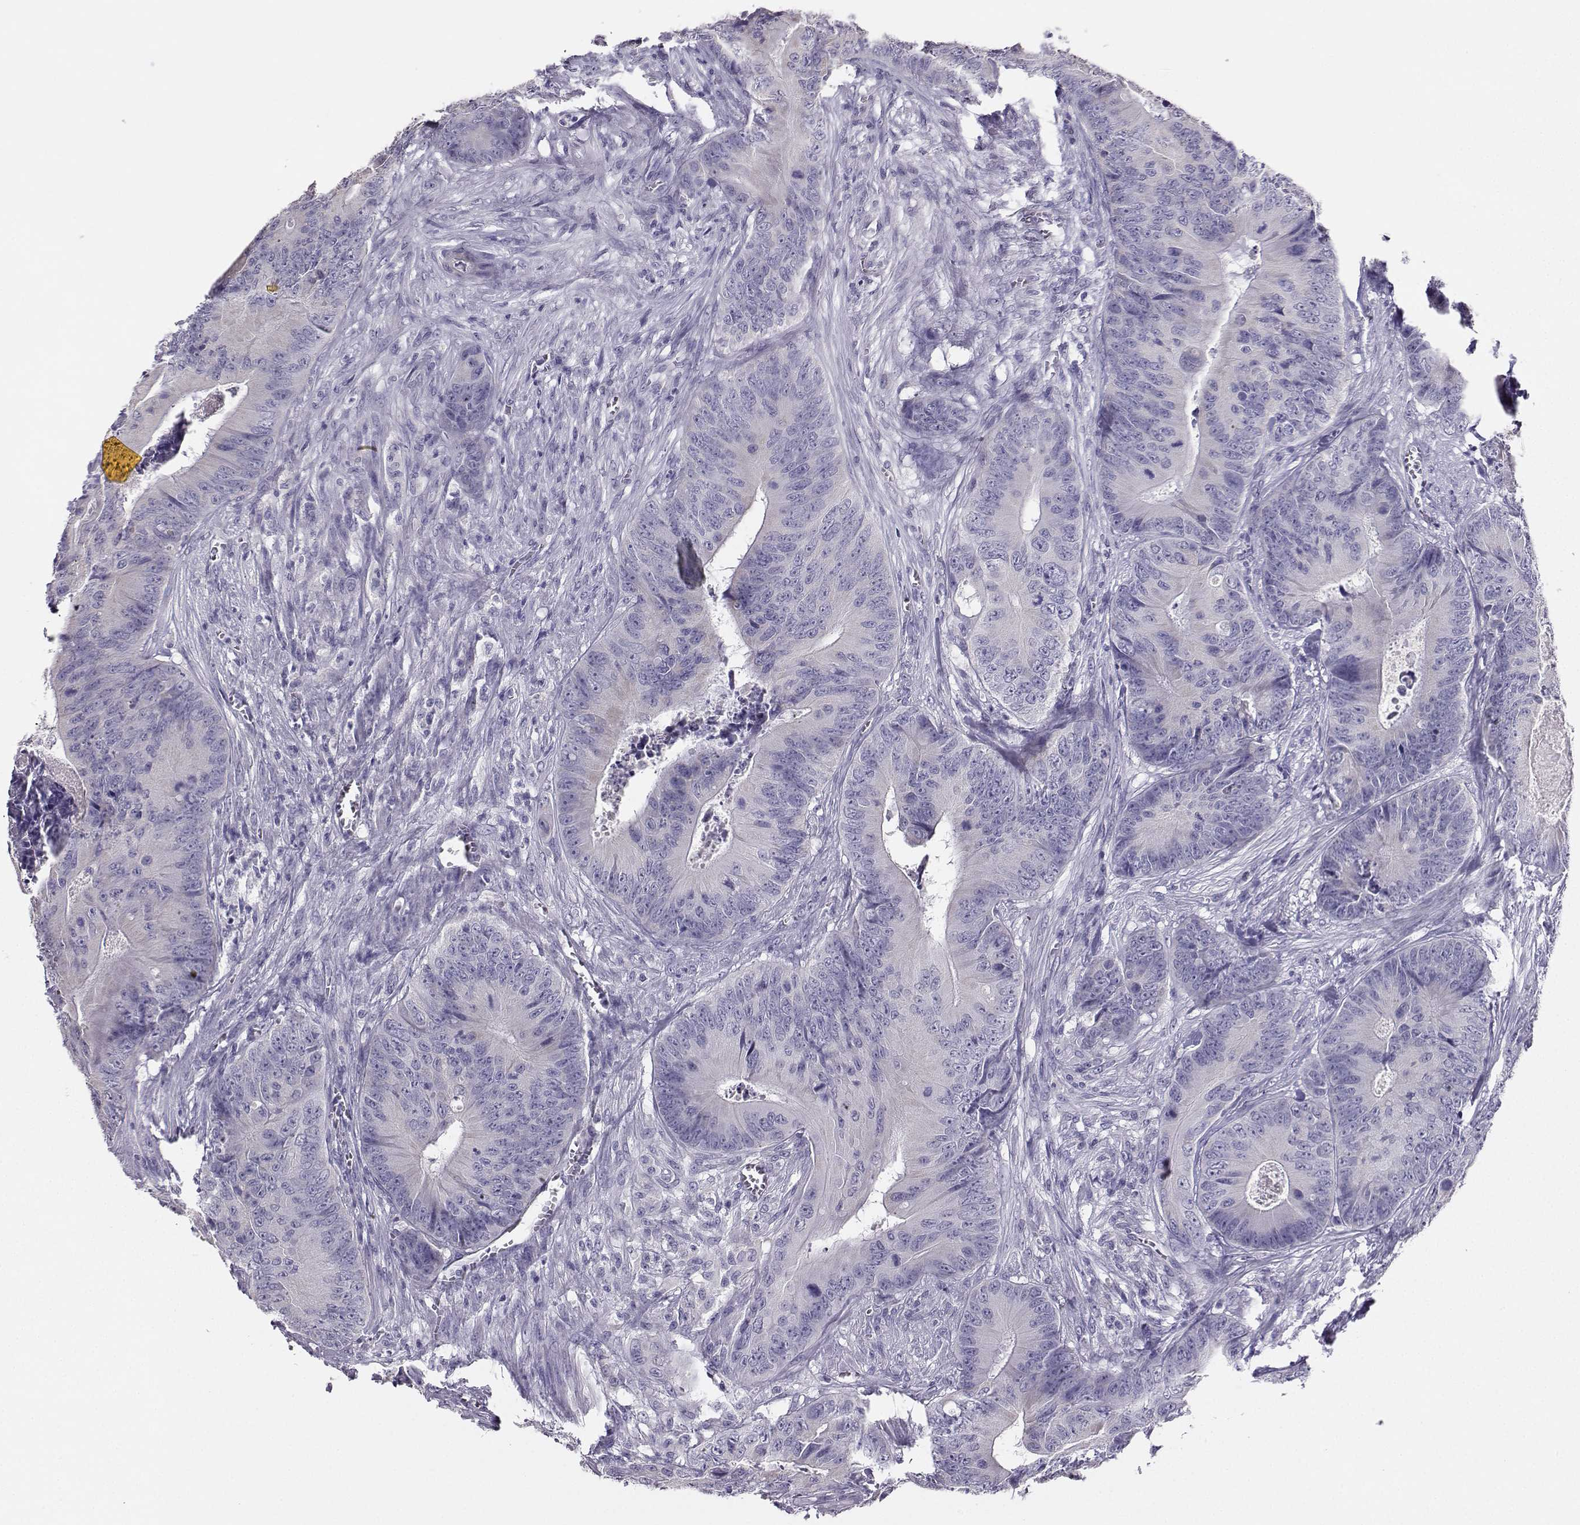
{"staining": {"intensity": "negative", "quantity": "none", "location": "none"}, "tissue": "colorectal cancer", "cell_type": "Tumor cells", "image_type": "cancer", "snomed": [{"axis": "morphology", "description": "Adenocarcinoma, NOS"}, {"axis": "topography", "description": "Colon"}], "caption": "Immunohistochemistry photomicrograph of colorectal cancer stained for a protein (brown), which displays no positivity in tumor cells.", "gene": "AVP", "patient": {"sex": "male", "age": 84}}